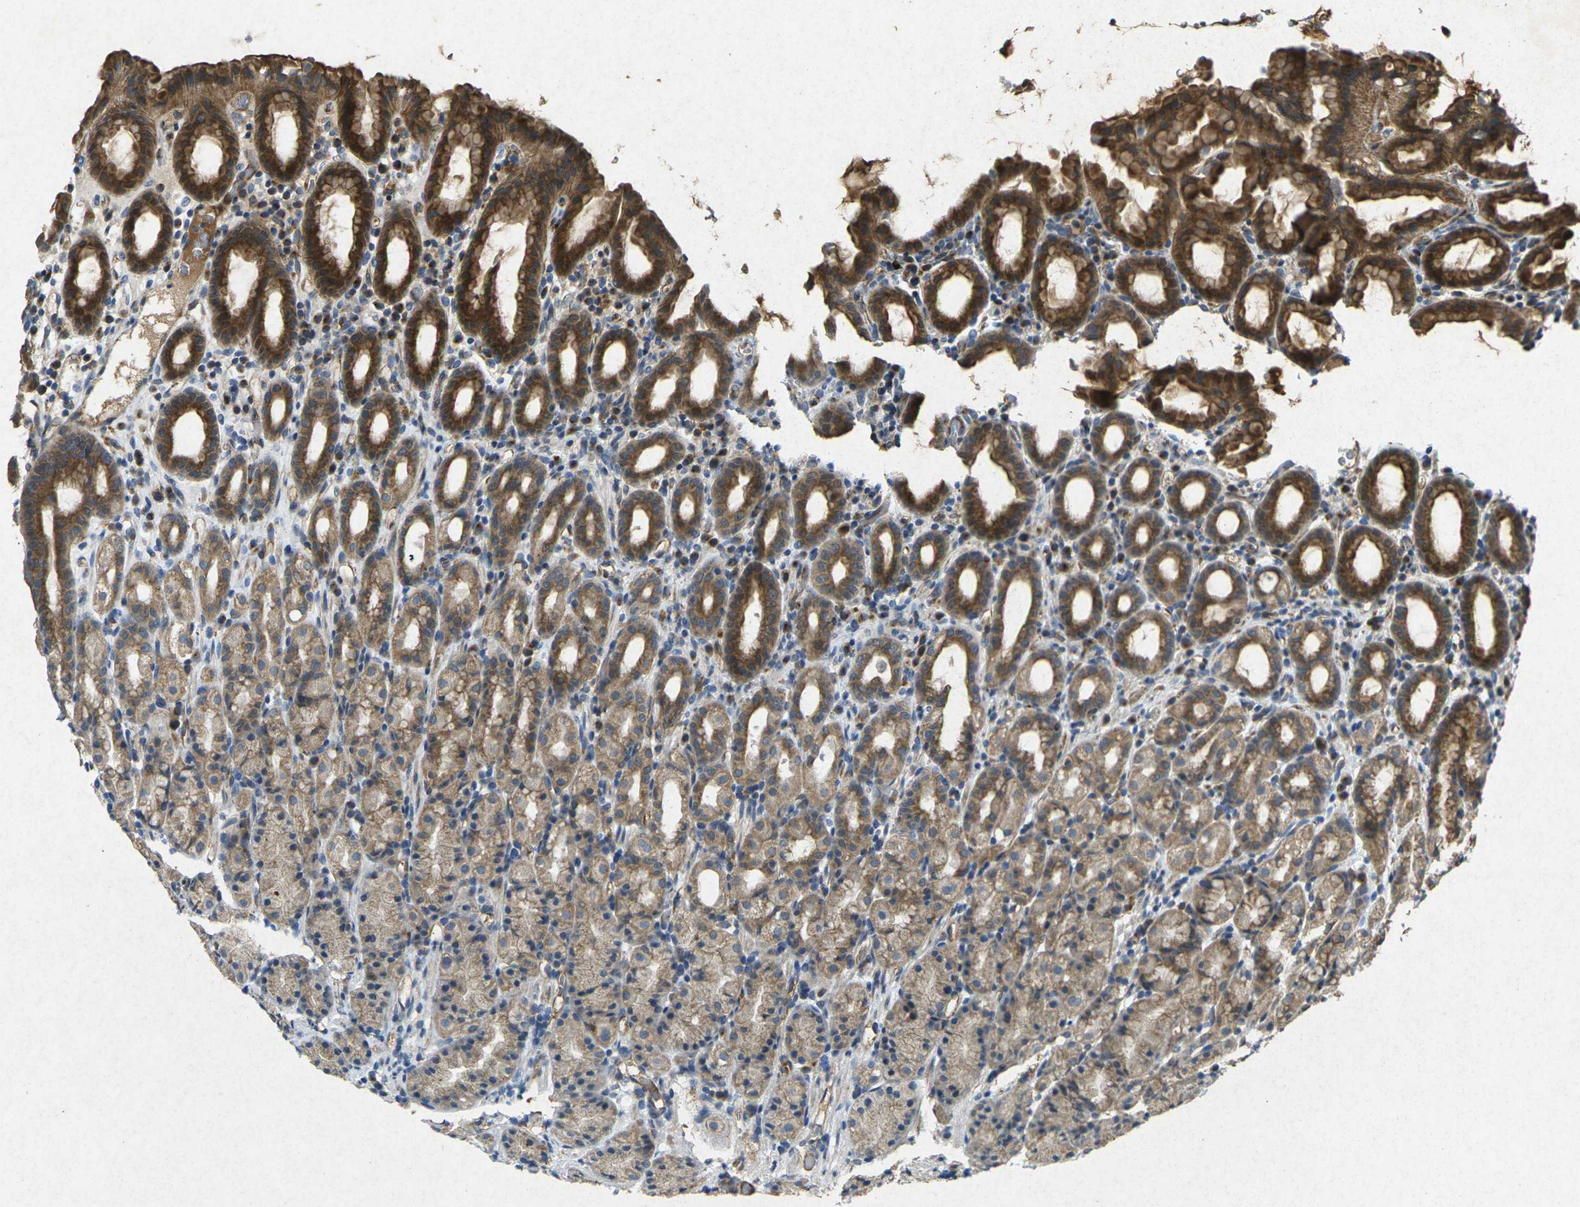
{"staining": {"intensity": "strong", "quantity": "<25%", "location": "cytoplasmic/membranous"}, "tissue": "stomach", "cell_type": "Glandular cells", "image_type": "normal", "snomed": [{"axis": "morphology", "description": "Normal tissue, NOS"}, {"axis": "topography", "description": "Stomach, upper"}], "caption": "Immunohistochemistry histopathology image of unremarkable stomach: human stomach stained using immunohistochemistry exhibits medium levels of strong protein expression localized specifically in the cytoplasmic/membranous of glandular cells, appearing as a cytoplasmic/membranous brown color.", "gene": "RGMA", "patient": {"sex": "male", "age": 68}}